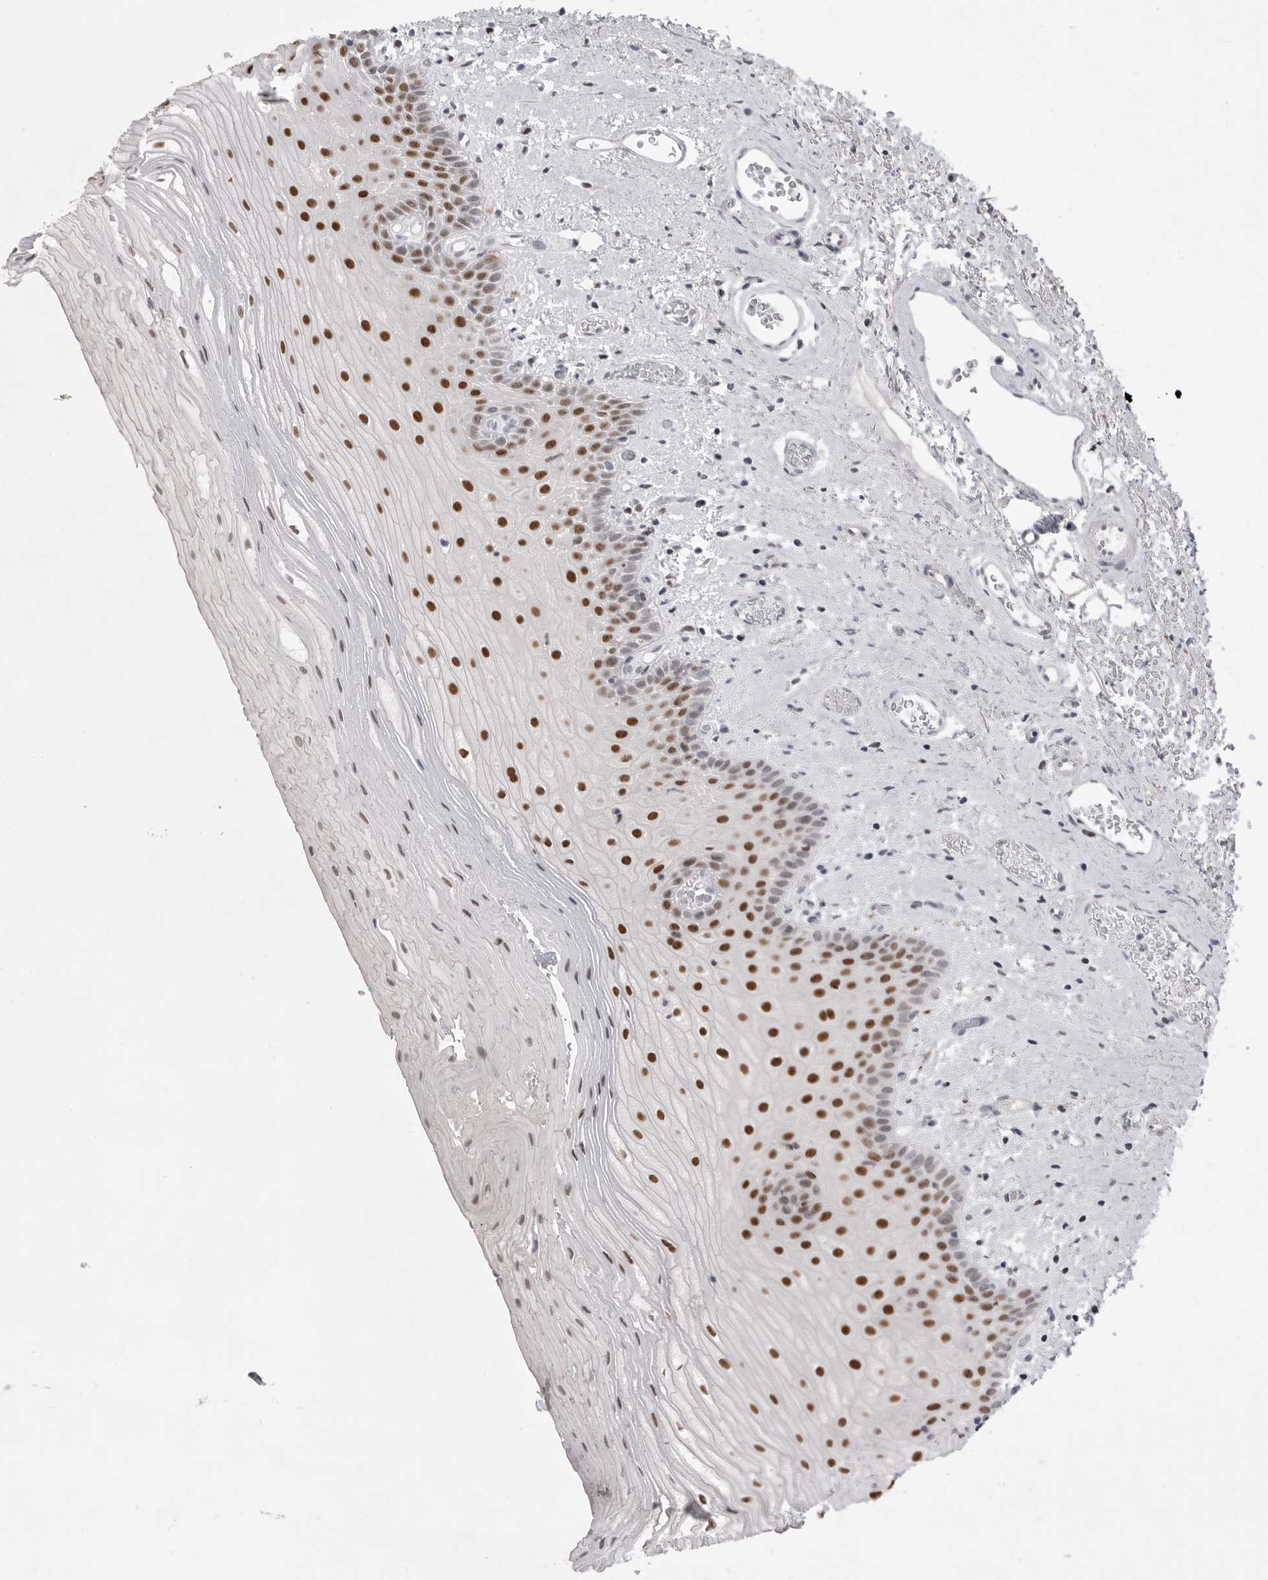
{"staining": {"intensity": "strong", "quantity": ">75%", "location": "nuclear"}, "tissue": "oral mucosa", "cell_type": "Squamous epithelial cells", "image_type": "normal", "snomed": [{"axis": "morphology", "description": "Normal tissue, NOS"}, {"axis": "topography", "description": "Oral tissue"}], "caption": "Brown immunohistochemical staining in normal human oral mucosa reveals strong nuclear staining in approximately >75% of squamous epithelial cells. The staining was performed using DAB to visualize the protein expression in brown, while the nuclei were stained in blue with hematoxylin (Magnification: 20x).", "gene": "ZBTB7B", "patient": {"sex": "male", "age": 52}}